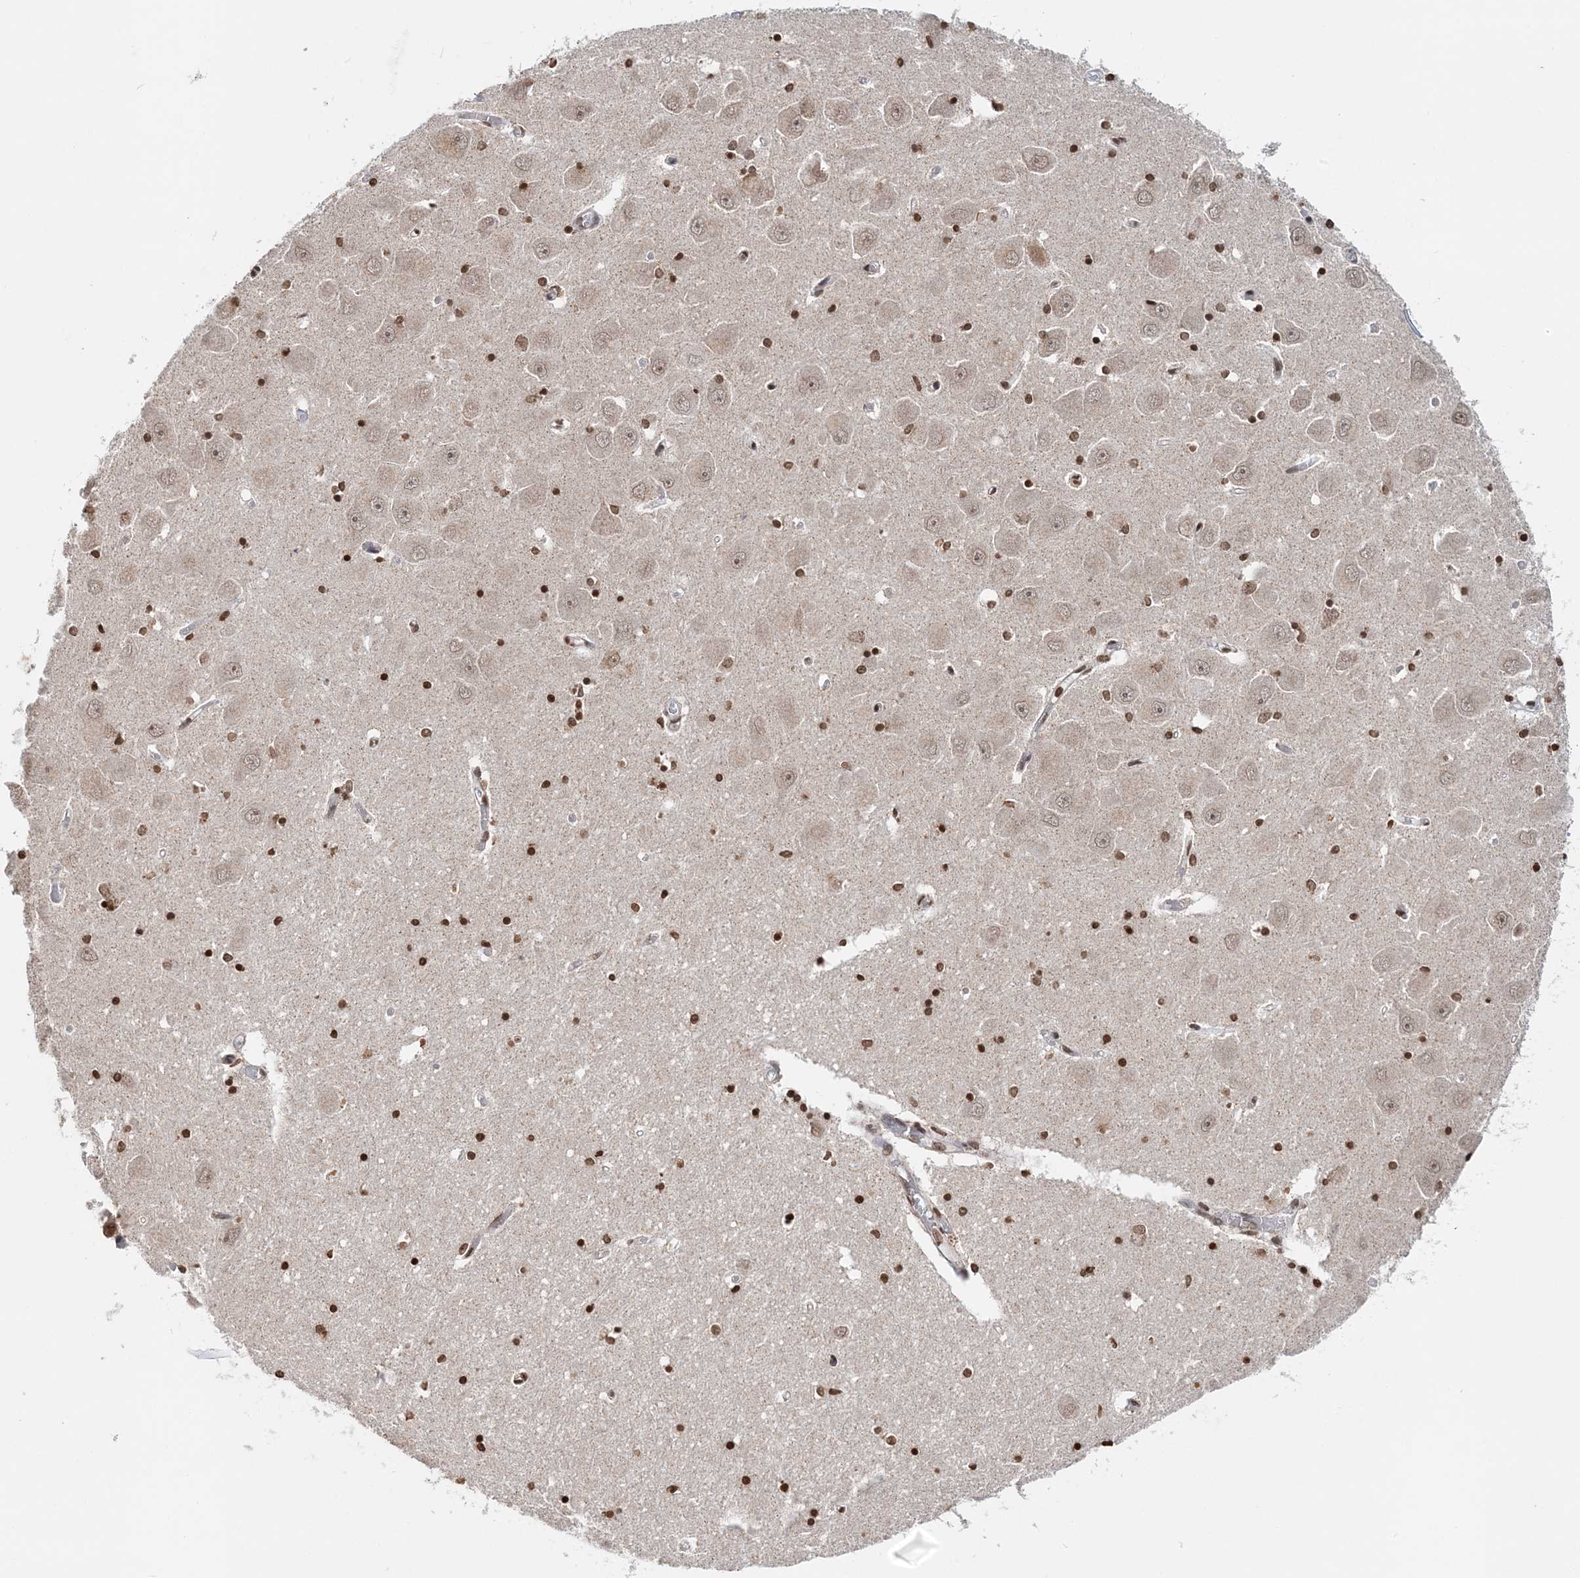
{"staining": {"intensity": "strong", "quantity": ">75%", "location": "nuclear"}, "tissue": "hippocampus", "cell_type": "Glial cells", "image_type": "normal", "snomed": [{"axis": "morphology", "description": "Normal tissue, NOS"}, {"axis": "topography", "description": "Hippocampus"}], "caption": "The immunohistochemical stain labels strong nuclear expression in glial cells of normal hippocampus. (DAB = brown stain, brightfield microscopy at high magnification).", "gene": "SOWAHB", "patient": {"sex": "male", "age": 70}}